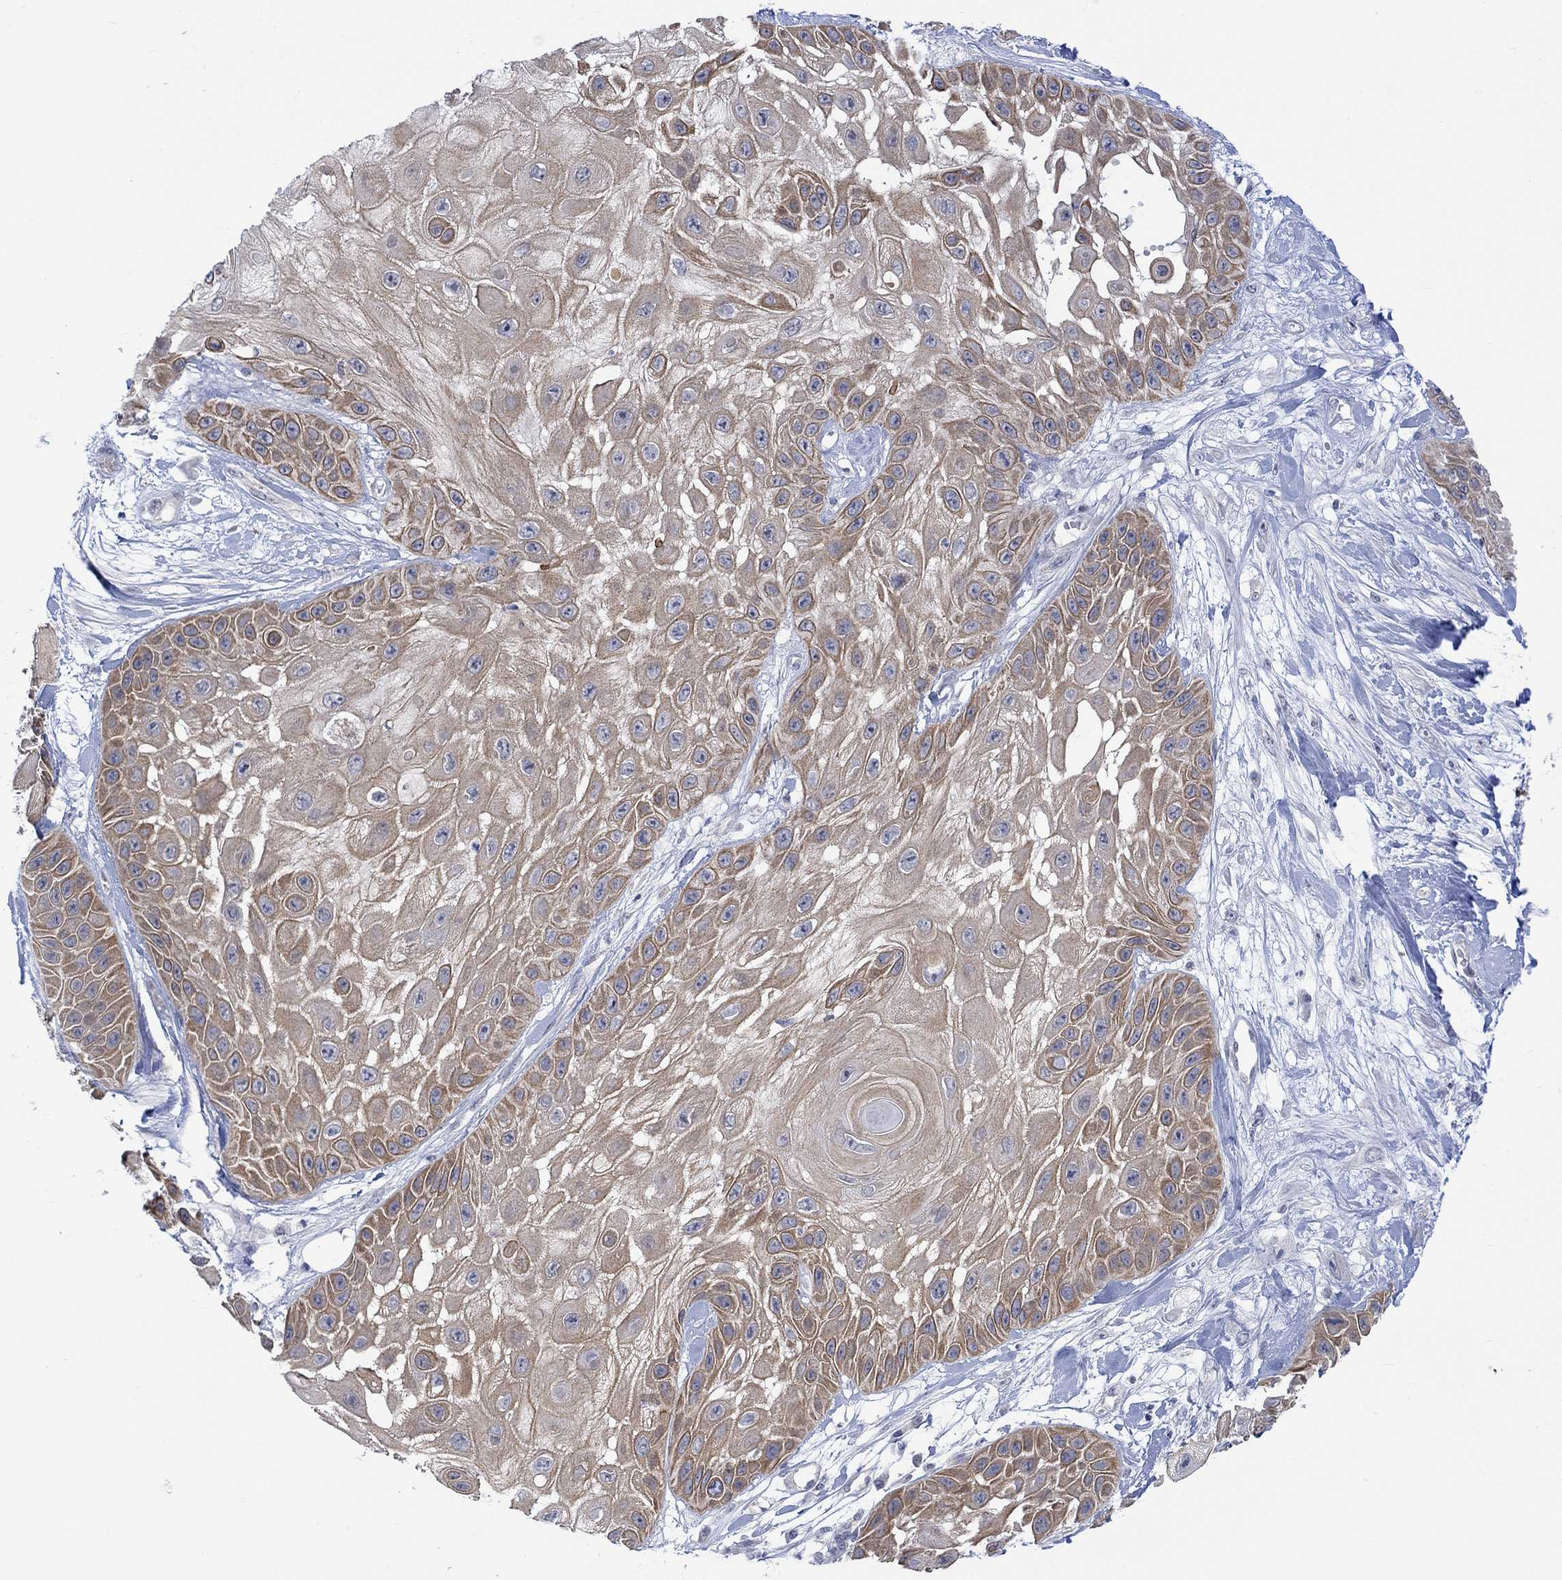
{"staining": {"intensity": "moderate", "quantity": ">75%", "location": "cytoplasmic/membranous"}, "tissue": "skin cancer", "cell_type": "Tumor cells", "image_type": "cancer", "snomed": [{"axis": "morphology", "description": "Normal tissue, NOS"}, {"axis": "morphology", "description": "Squamous cell carcinoma, NOS"}, {"axis": "topography", "description": "Skin"}], "caption": "Skin cancer (squamous cell carcinoma) stained with DAB IHC displays medium levels of moderate cytoplasmic/membranous expression in approximately >75% of tumor cells. (brown staining indicates protein expression, while blue staining denotes nuclei).", "gene": "DCX", "patient": {"sex": "male", "age": 79}}